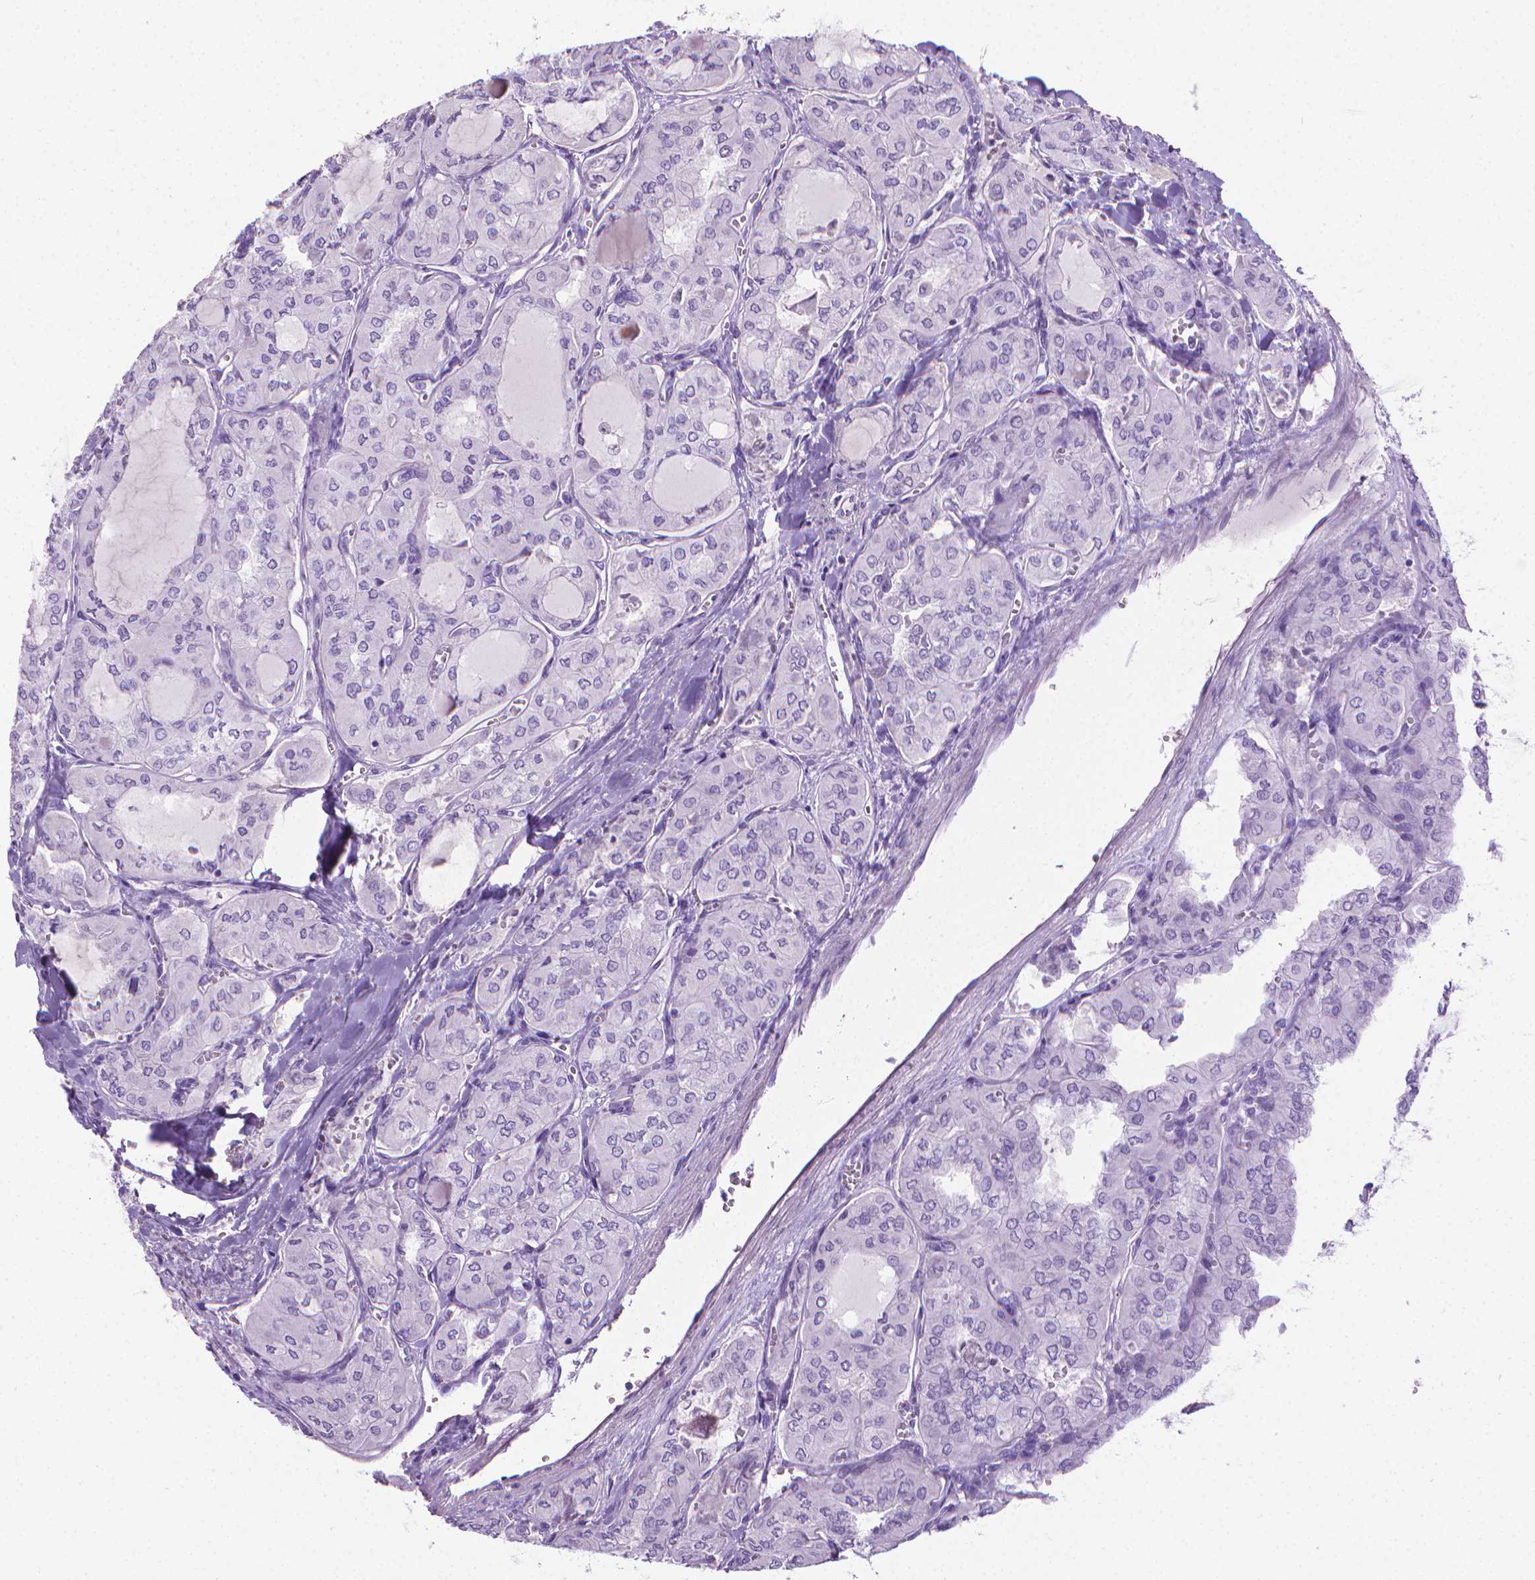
{"staining": {"intensity": "negative", "quantity": "none", "location": "none"}, "tissue": "thyroid cancer", "cell_type": "Tumor cells", "image_type": "cancer", "snomed": [{"axis": "morphology", "description": "Papillary adenocarcinoma, NOS"}, {"axis": "topography", "description": "Thyroid gland"}], "caption": "High magnification brightfield microscopy of thyroid papillary adenocarcinoma stained with DAB (brown) and counterstained with hematoxylin (blue): tumor cells show no significant positivity. (IHC, brightfield microscopy, high magnification).", "gene": "PNMA2", "patient": {"sex": "male", "age": 20}}